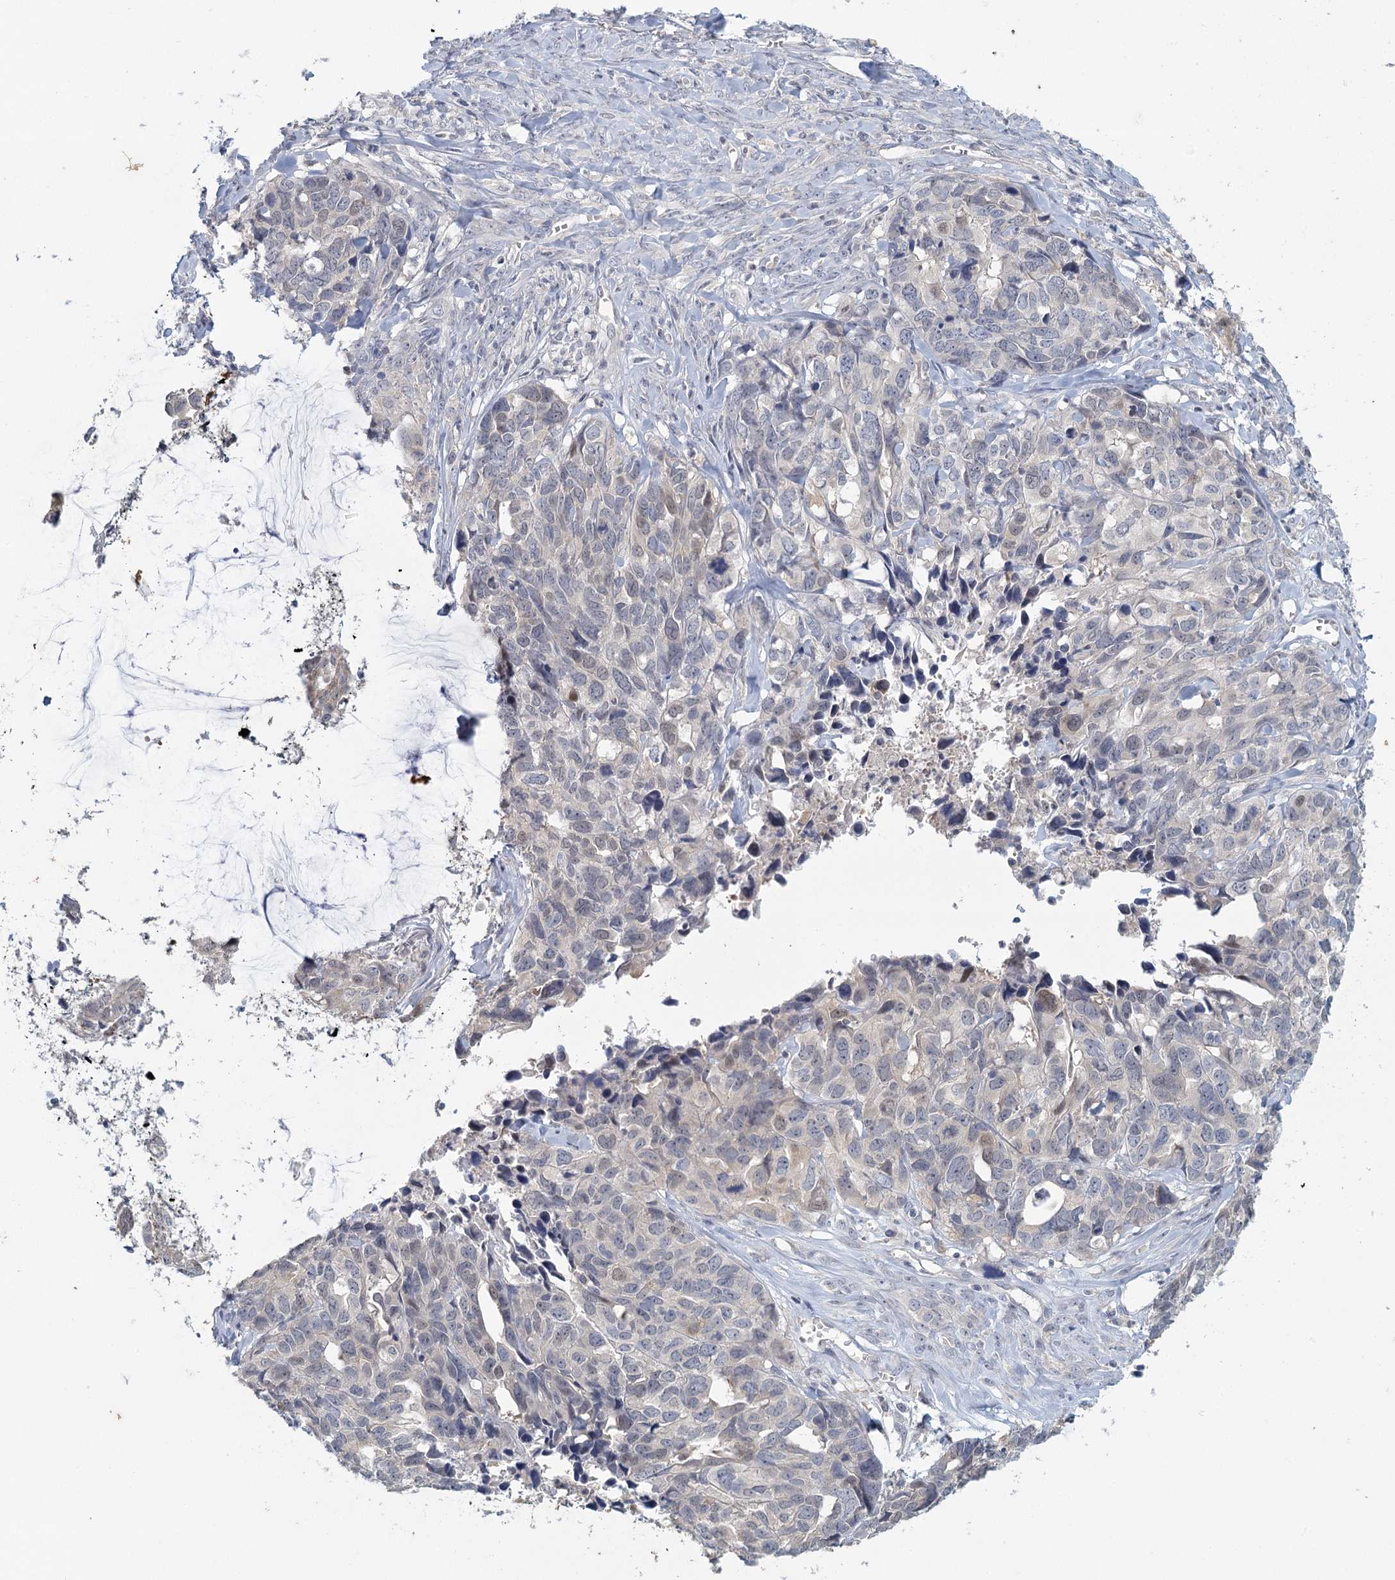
{"staining": {"intensity": "negative", "quantity": "none", "location": "none"}, "tissue": "ovarian cancer", "cell_type": "Tumor cells", "image_type": "cancer", "snomed": [{"axis": "morphology", "description": "Cystadenocarcinoma, serous, NOS"}, {"axis": "topography", "description": "Ovary"}], "caption": "Immunohistochemistry (IHC) of human ovarian serous cystadenocarcinoma exhibits no staining in tumor cells.", "gene": "MYO7B", "patient": {"sex": "female", "age": 79}}